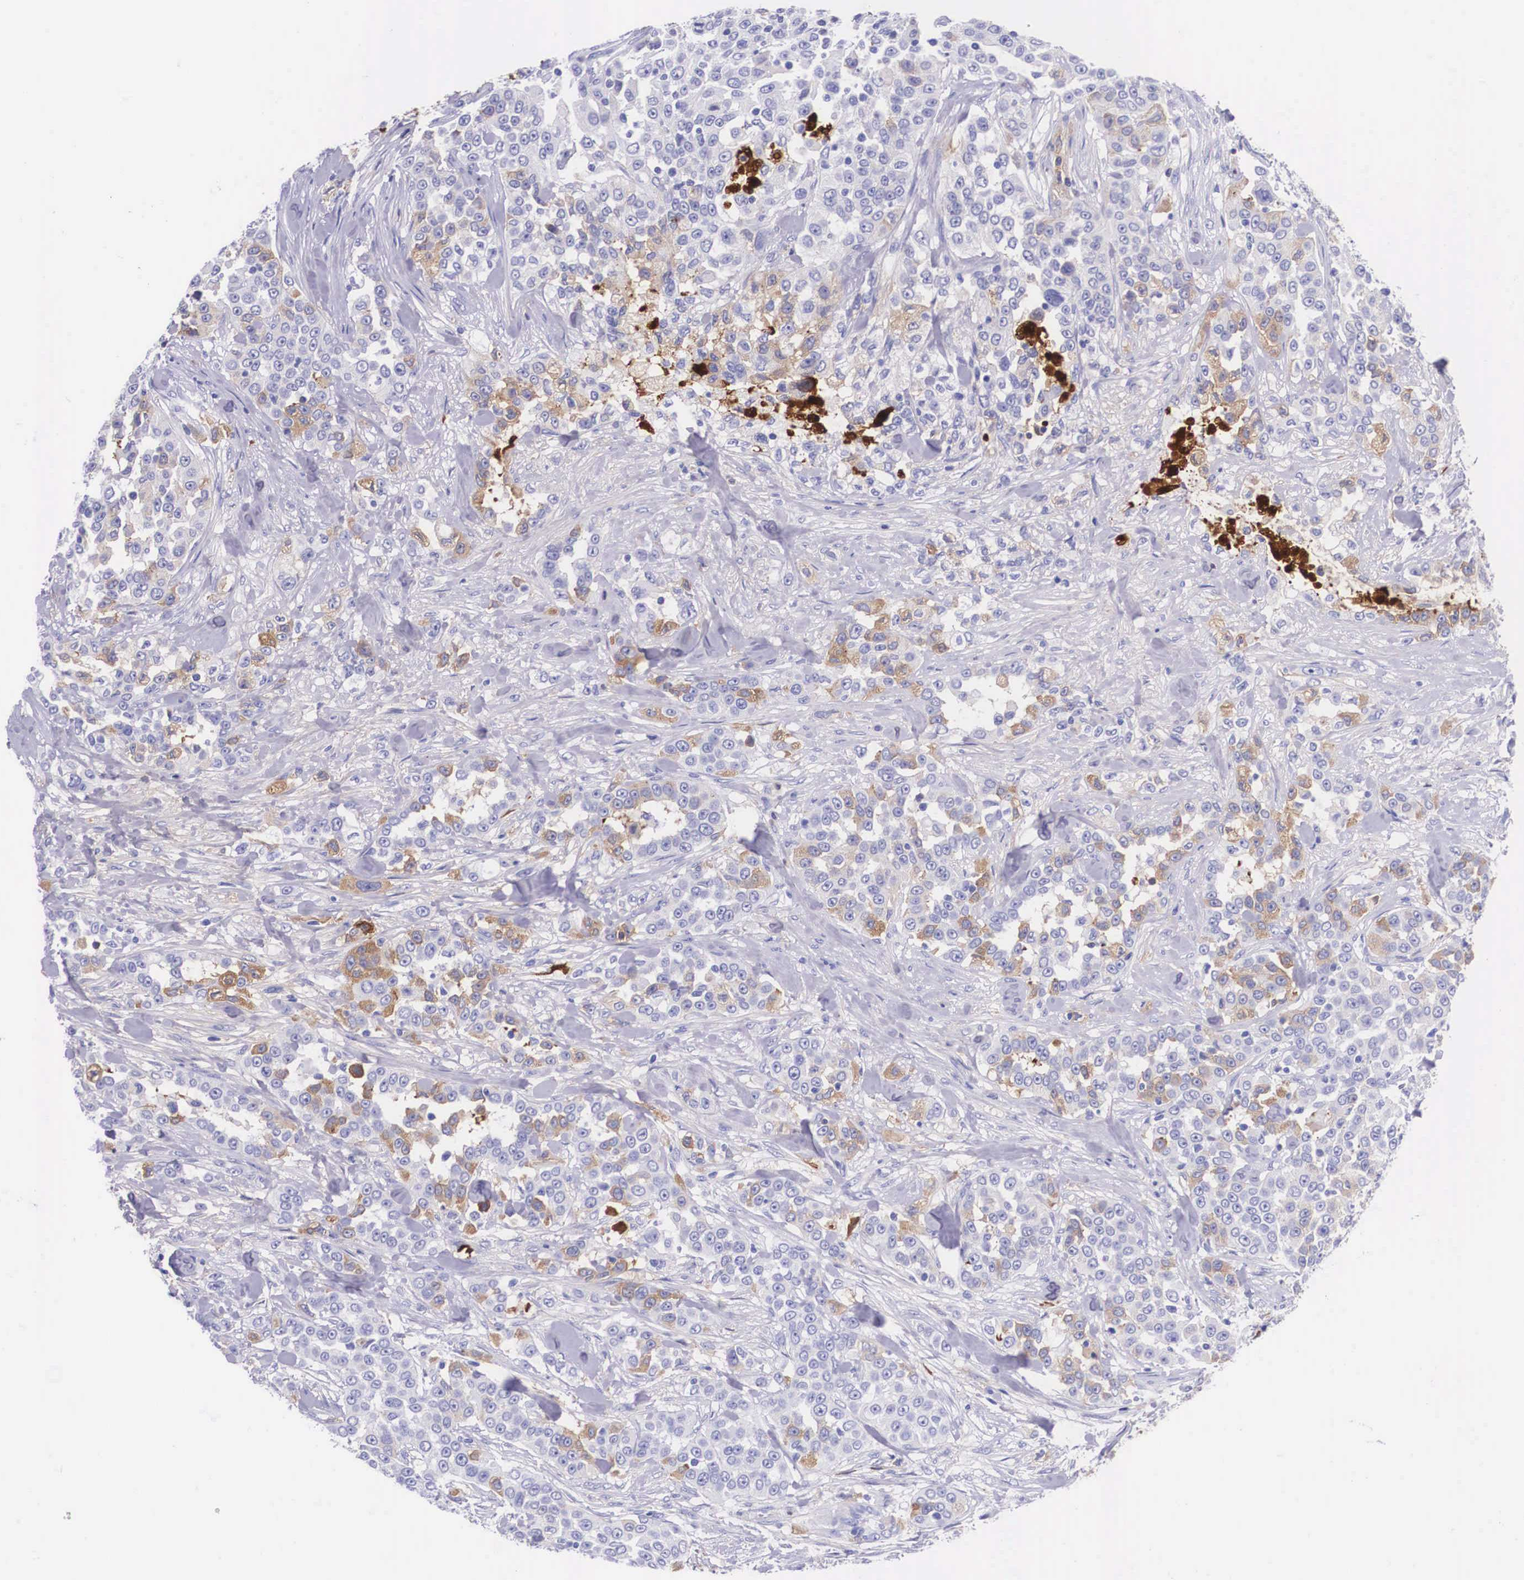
{"staining": {"intensity": "negative", "quantity": "none", "location": "none"}, "tissue": "urothelial cancer", "cell_type": "Tumor cells", "image_type": "cancer", "snomed": [{"axis": "morphology", "description": "Urothelial carcinoma, High grade"}, {"axis": "topography", "description": "Urinary bladder"}], "caption": "High-grade urothelial carcinoma was stained to show a protein in brown. There is no significant positivity in tumor cells.", "gene": "PLG", "patient": {"sex": "female", "age": 80}}